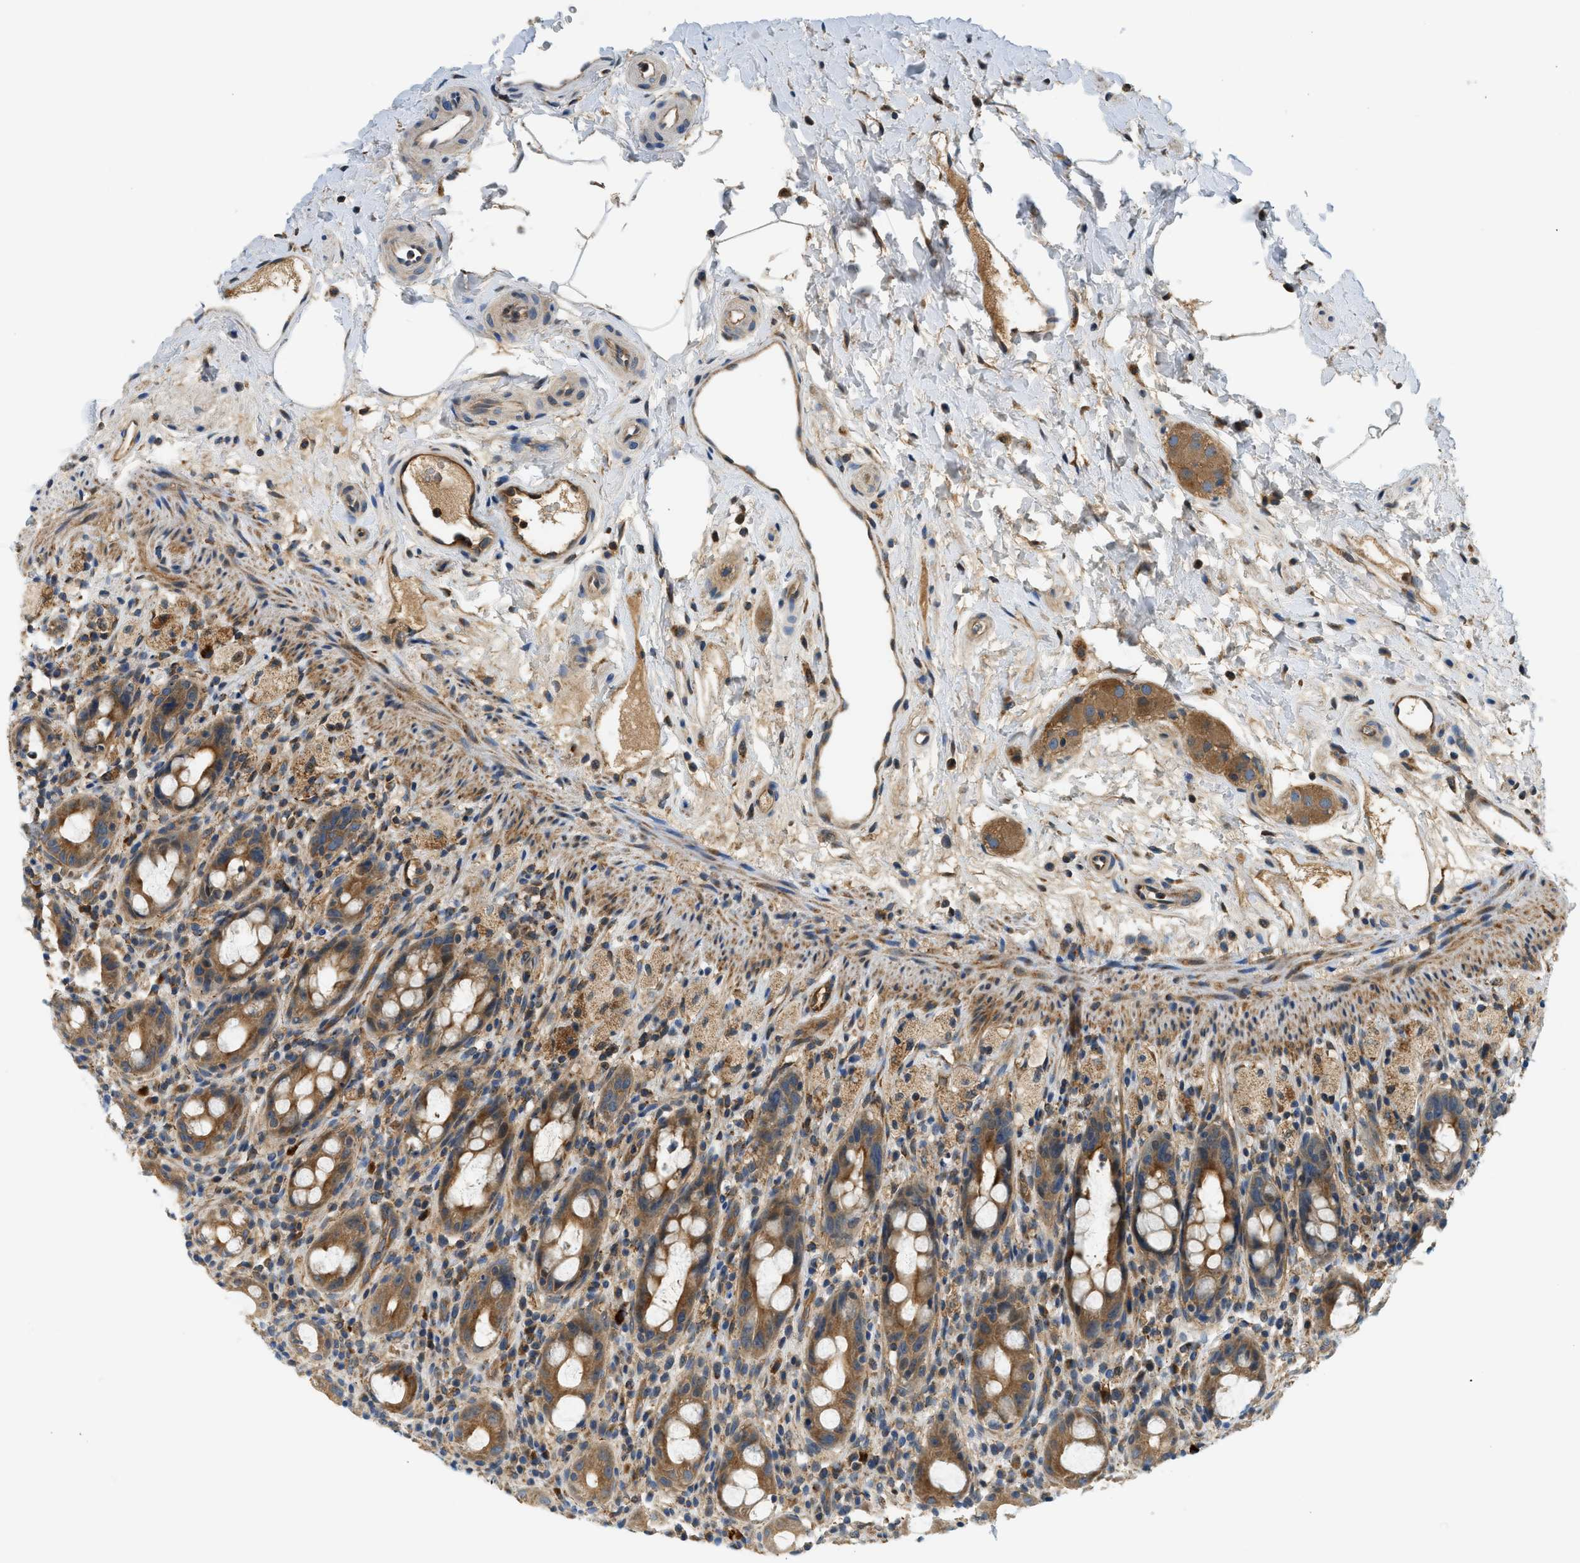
{"staining": {"intensity": "strong", "quantity": ">75%", "location": "cytoplasmic/membranous"}, "tissue": "rectum", "cell_type": "Glandular cells", "image_type": "normal", "snomed": [{"axis": "morphology", "description": "Normal tissue, NOS"}, {"axis": "topography", "description": "Rectum"}], "caption": "Immunohistochemistry (IHC) of benign rectum reveals high levels of strong cytoplasmic/membranous expression in approximately >75% of glandular cells.", "gene": "KCNK1", "patient": {"sex": "male", "age": 44}}